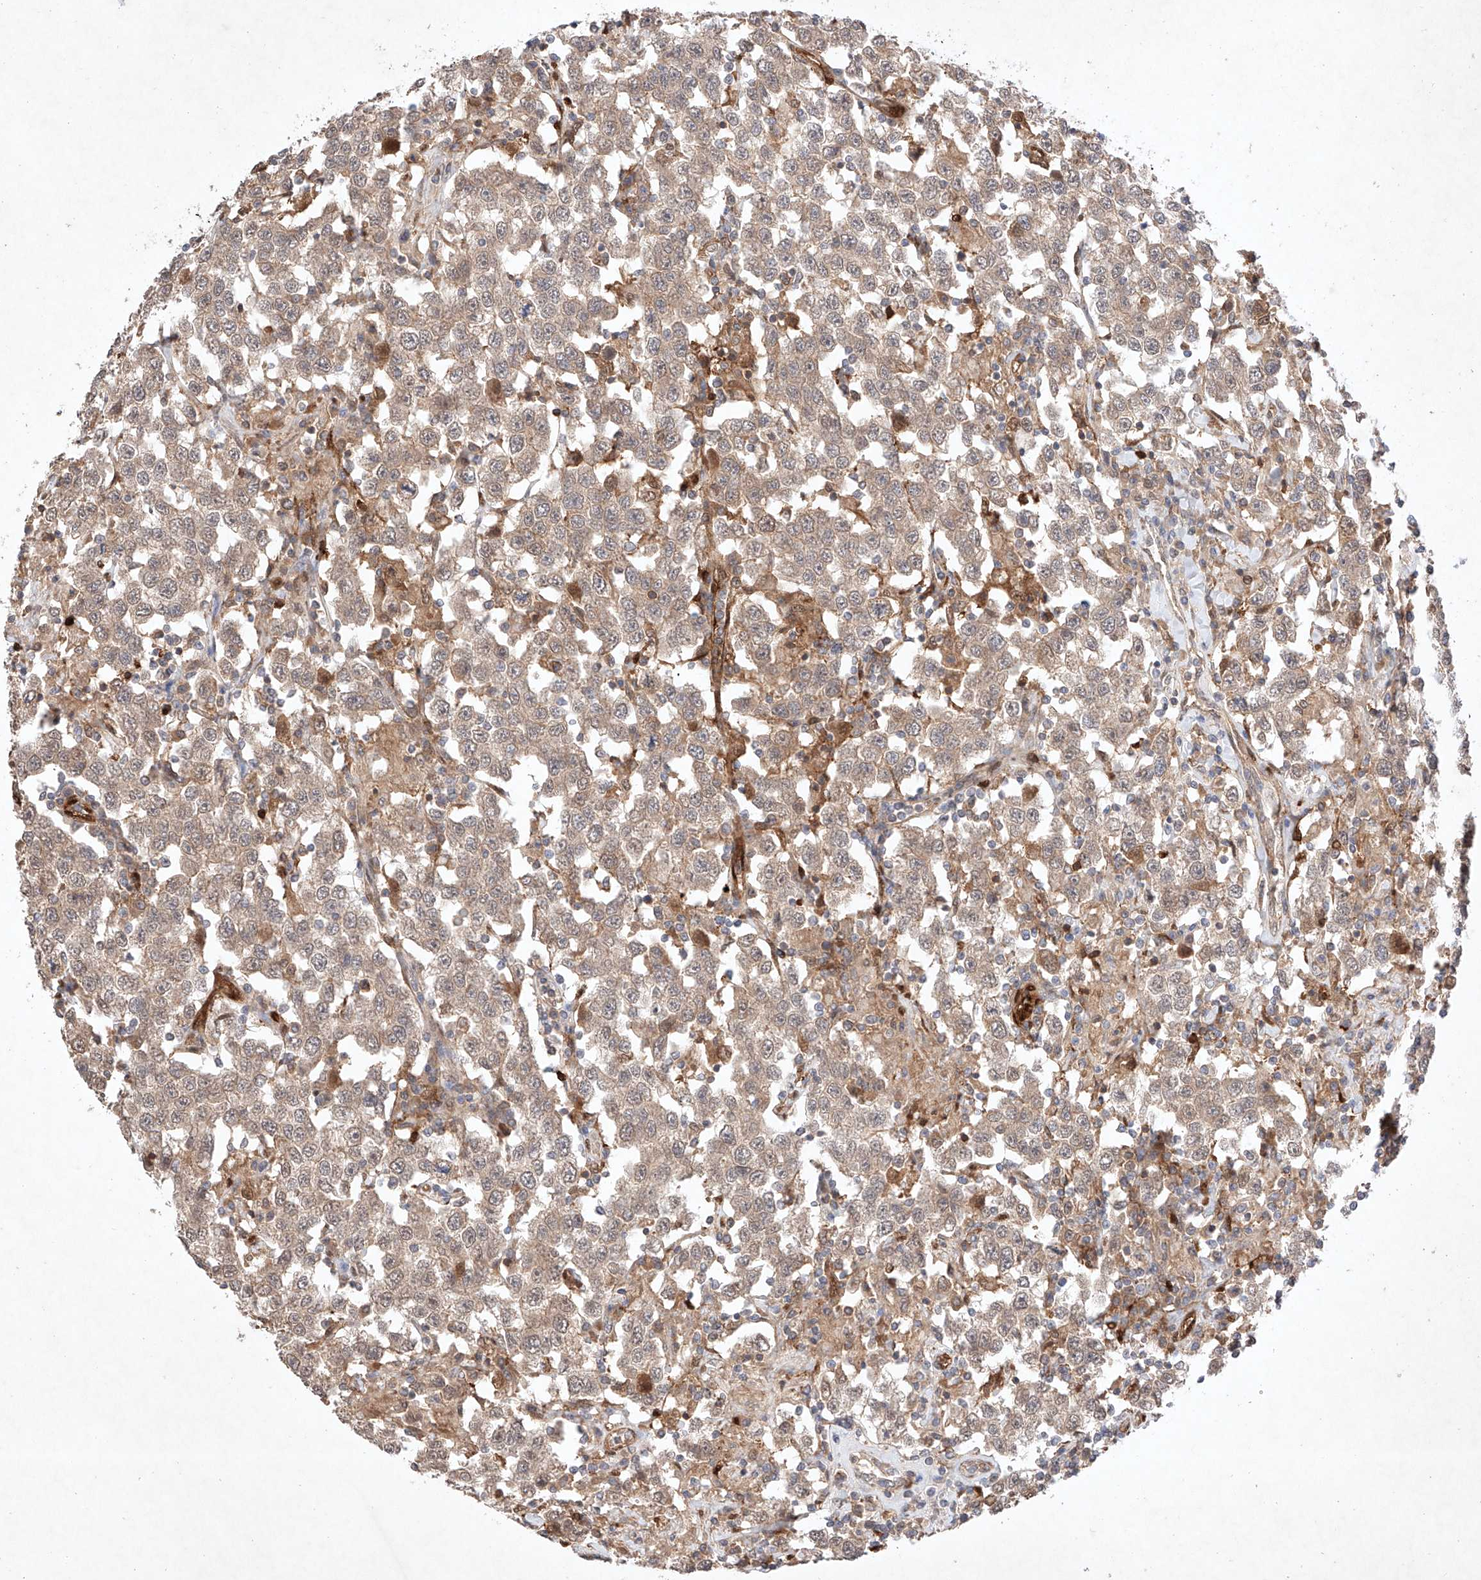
{"staining": {"intensity": "weak", "quantity": "25%-75%", "location": "cytoplasmic/membranous"}, "tissue": "testis cancer", "cell_type": "Tumor cells", "image_type": "cancer", "snomed": [{"axis": "morphology", "description": "Seminoma, NOS"}, {"axis": "topography", "description": "Testis"}], "caption": "Tumor cells show low levels of weak cytoplasmic/membranous staining in approximately 25%-75% of cells in testis cancer (seminoma). The staining is performed using DAB brown chromogen to label protein expression. The nuclei are counter-stained blue using hematoxylin.", "gene": "ZNF124", "patient": {"sex": "male", "age": 41}}